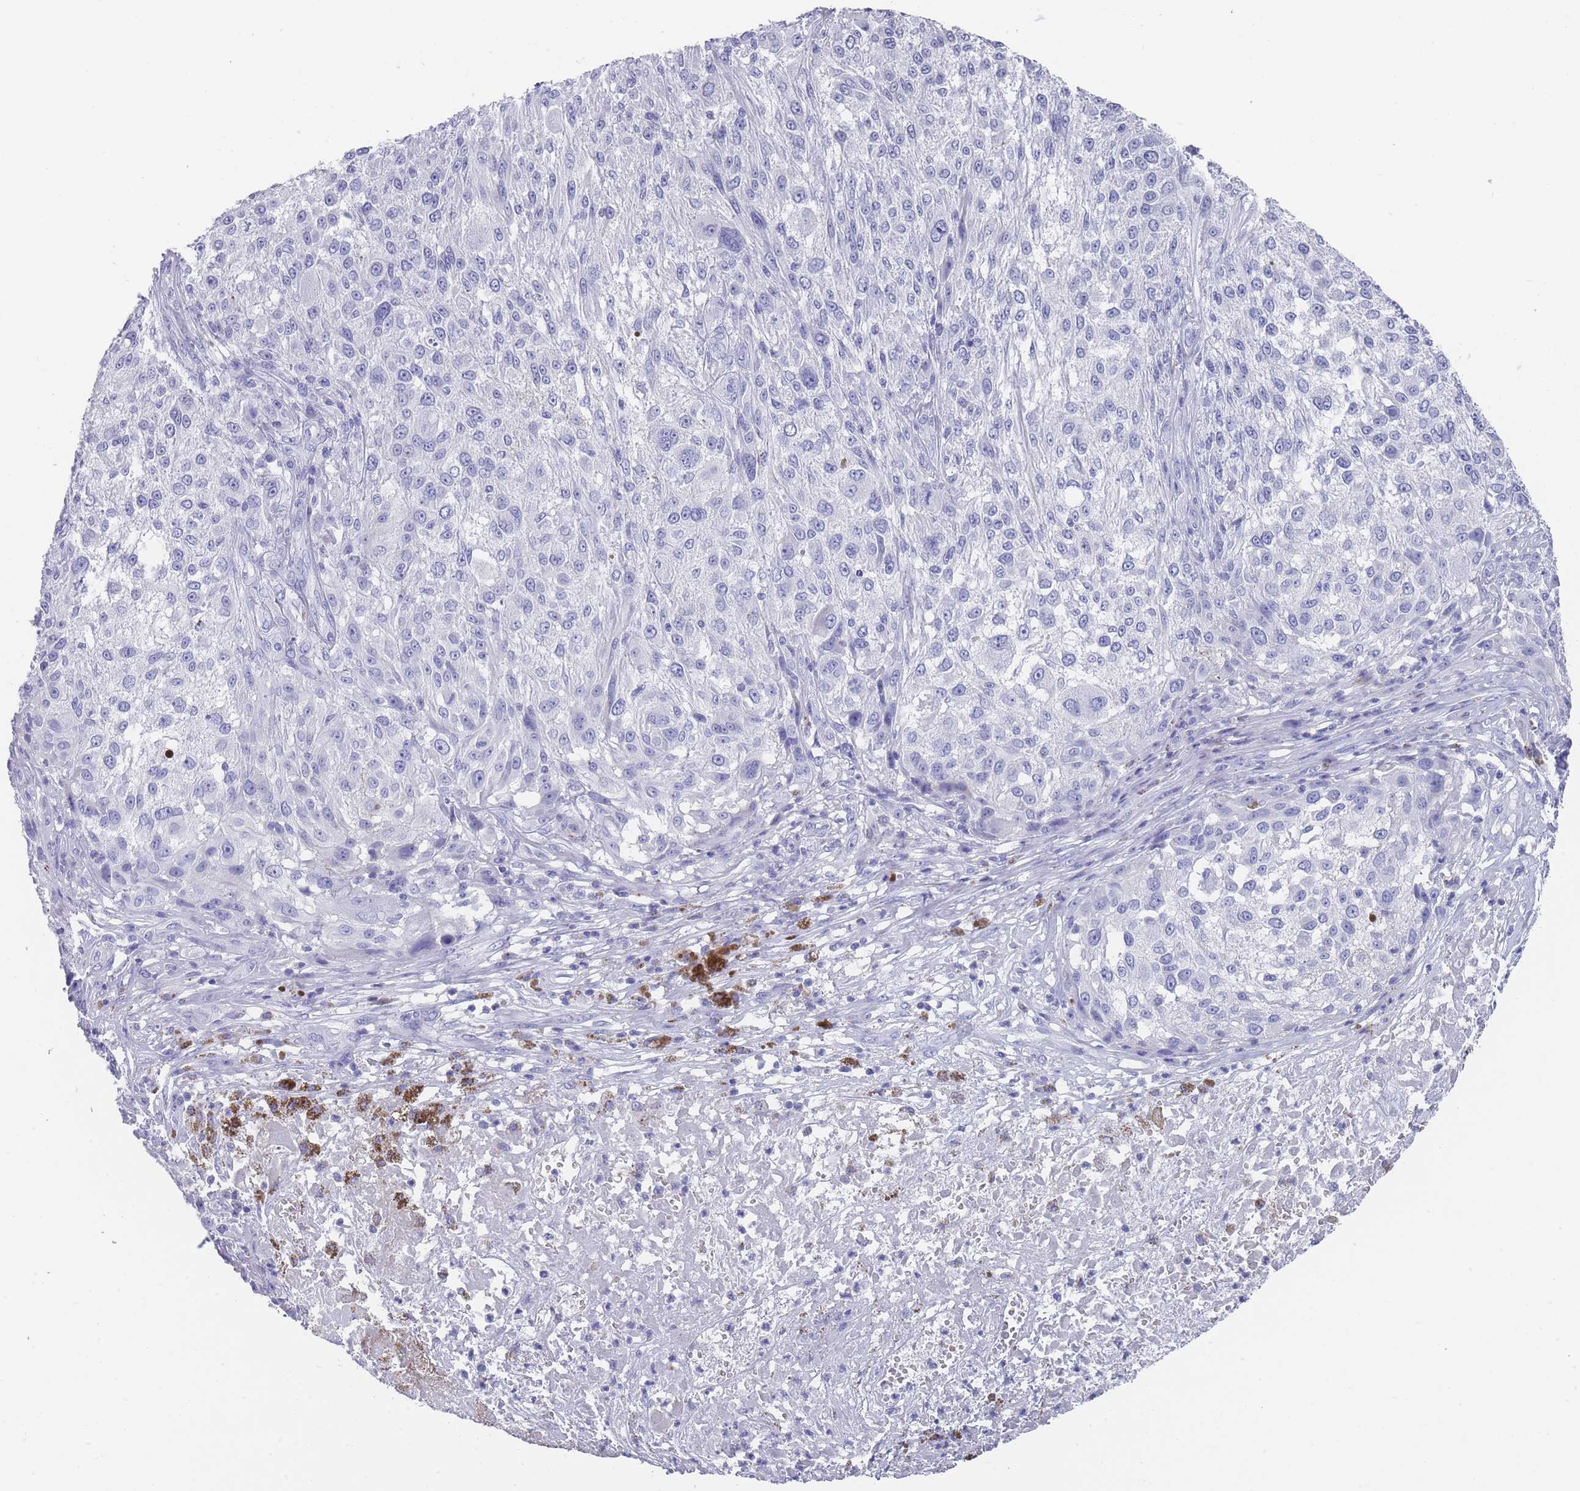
{"staining": {"intensity": "negative", "quantity": "none", "location": "none"}, "tissue": "melanoma", "cell_type": "Tumor cells", "image_type": "cancer", "snomed": [{"axis": "morphology", "description": "Normal morphology"}, {"axis": "morphology", "description": "Malignant melanoma, NOS"}, {"axis": "topography", "description": "Skin"}], "caption": "The photomicrograph reveals no staining of tumor cells in melanoma.", "gene": "RAB2B", "patient": {"sex": "female", "age": 72}}